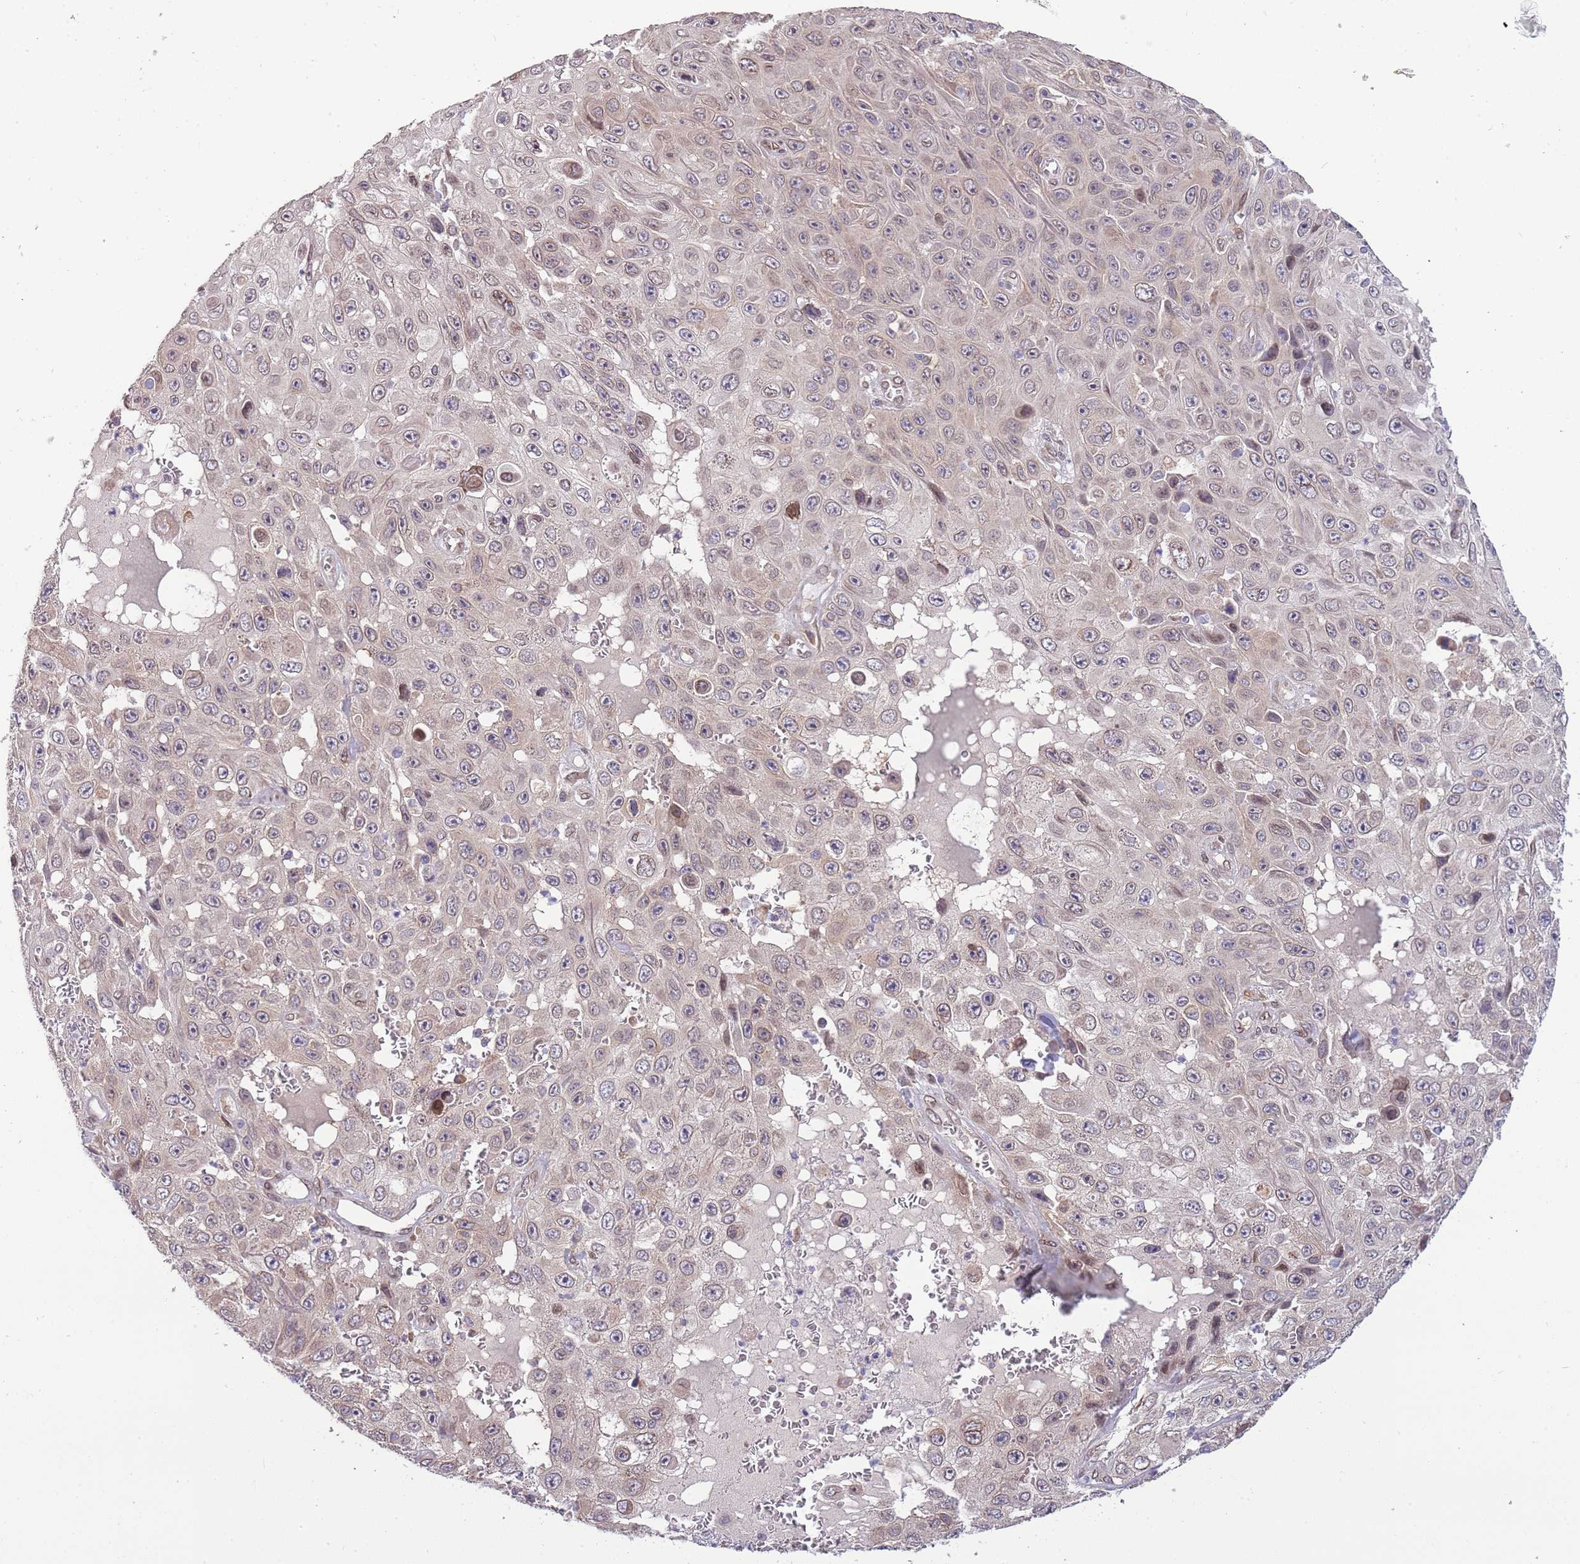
{"staining": {"intensity": "weak", "quantity": "<25%", "location": "nuclear"}, "tissue": "skin cancer", "cell_type": "Tumor cells", "image_type": "cancer", "snomed": [{"axis": "morphology", "description": "Squamous cell carcinoma, NOS"}, {"axis": "topography", "description": "Skin"}], "caption": "A histopathology image of skin cancer (squamous cell carcinoma) stained for a protein reveals no brown staining in tumor cells.", "gene": "ZNF665", "patient": {"sex": "male", "age": 82}}